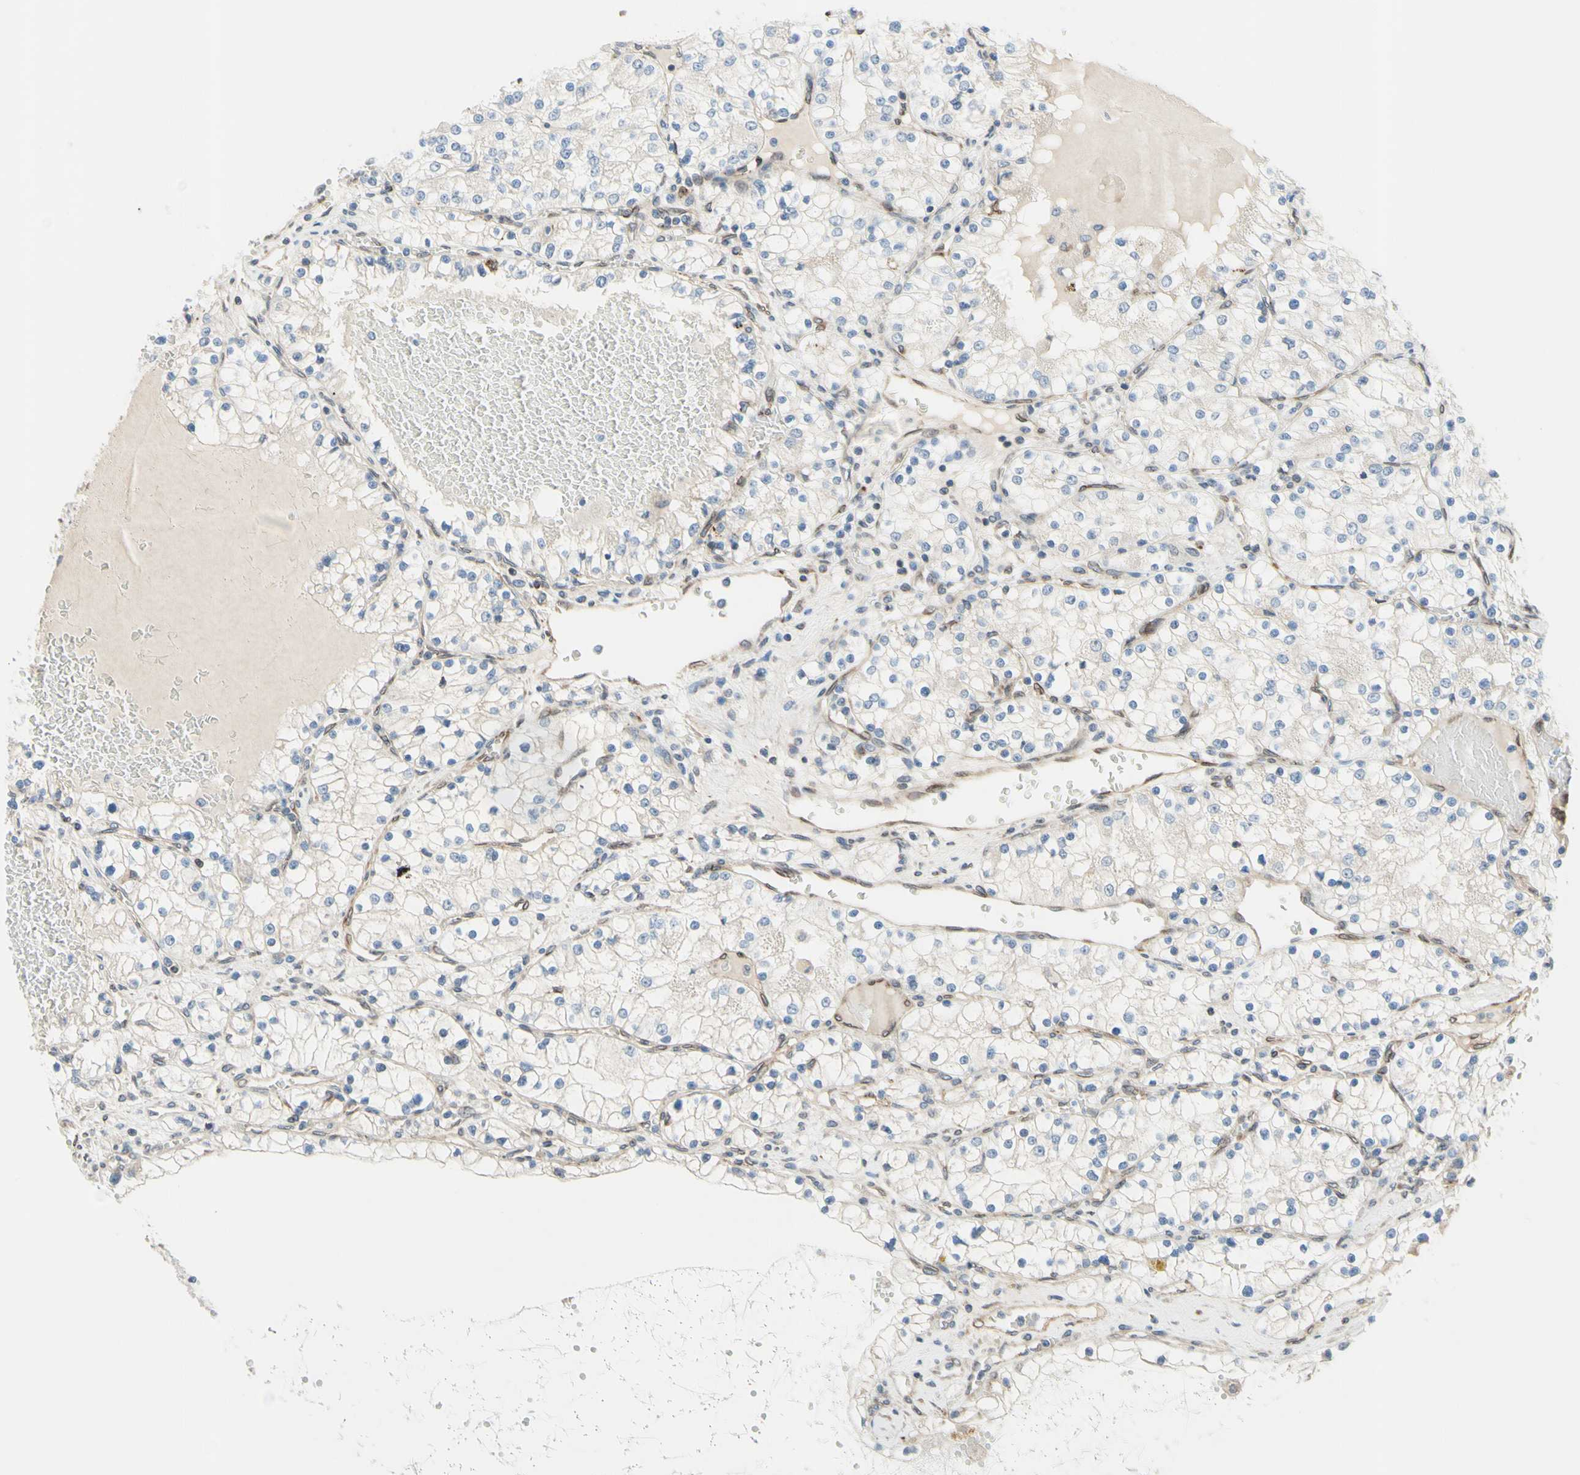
{"staining": {"intensity": "negative", "quantity": "none", "location": "none"}, "tissue": "renal cancer", "cell_type": "Tumor cells", "image_type": "cancer", "snomed": [{"axis": "morphology", "description": "Adenocarcinoma, NOS"}, {"axis": "topography", "description": "Kidney"}], "caption": "Photomicrograph shows no significant protein positivity in tumor cells of renal cancer. The staining is performed using DAB (3,3'-diaminobenzidine) brown chromogen with nuclei counter-stained in using hematoxylin.", "gene": "TRAF2", "patient": {"sex": "male", "age": 68}}